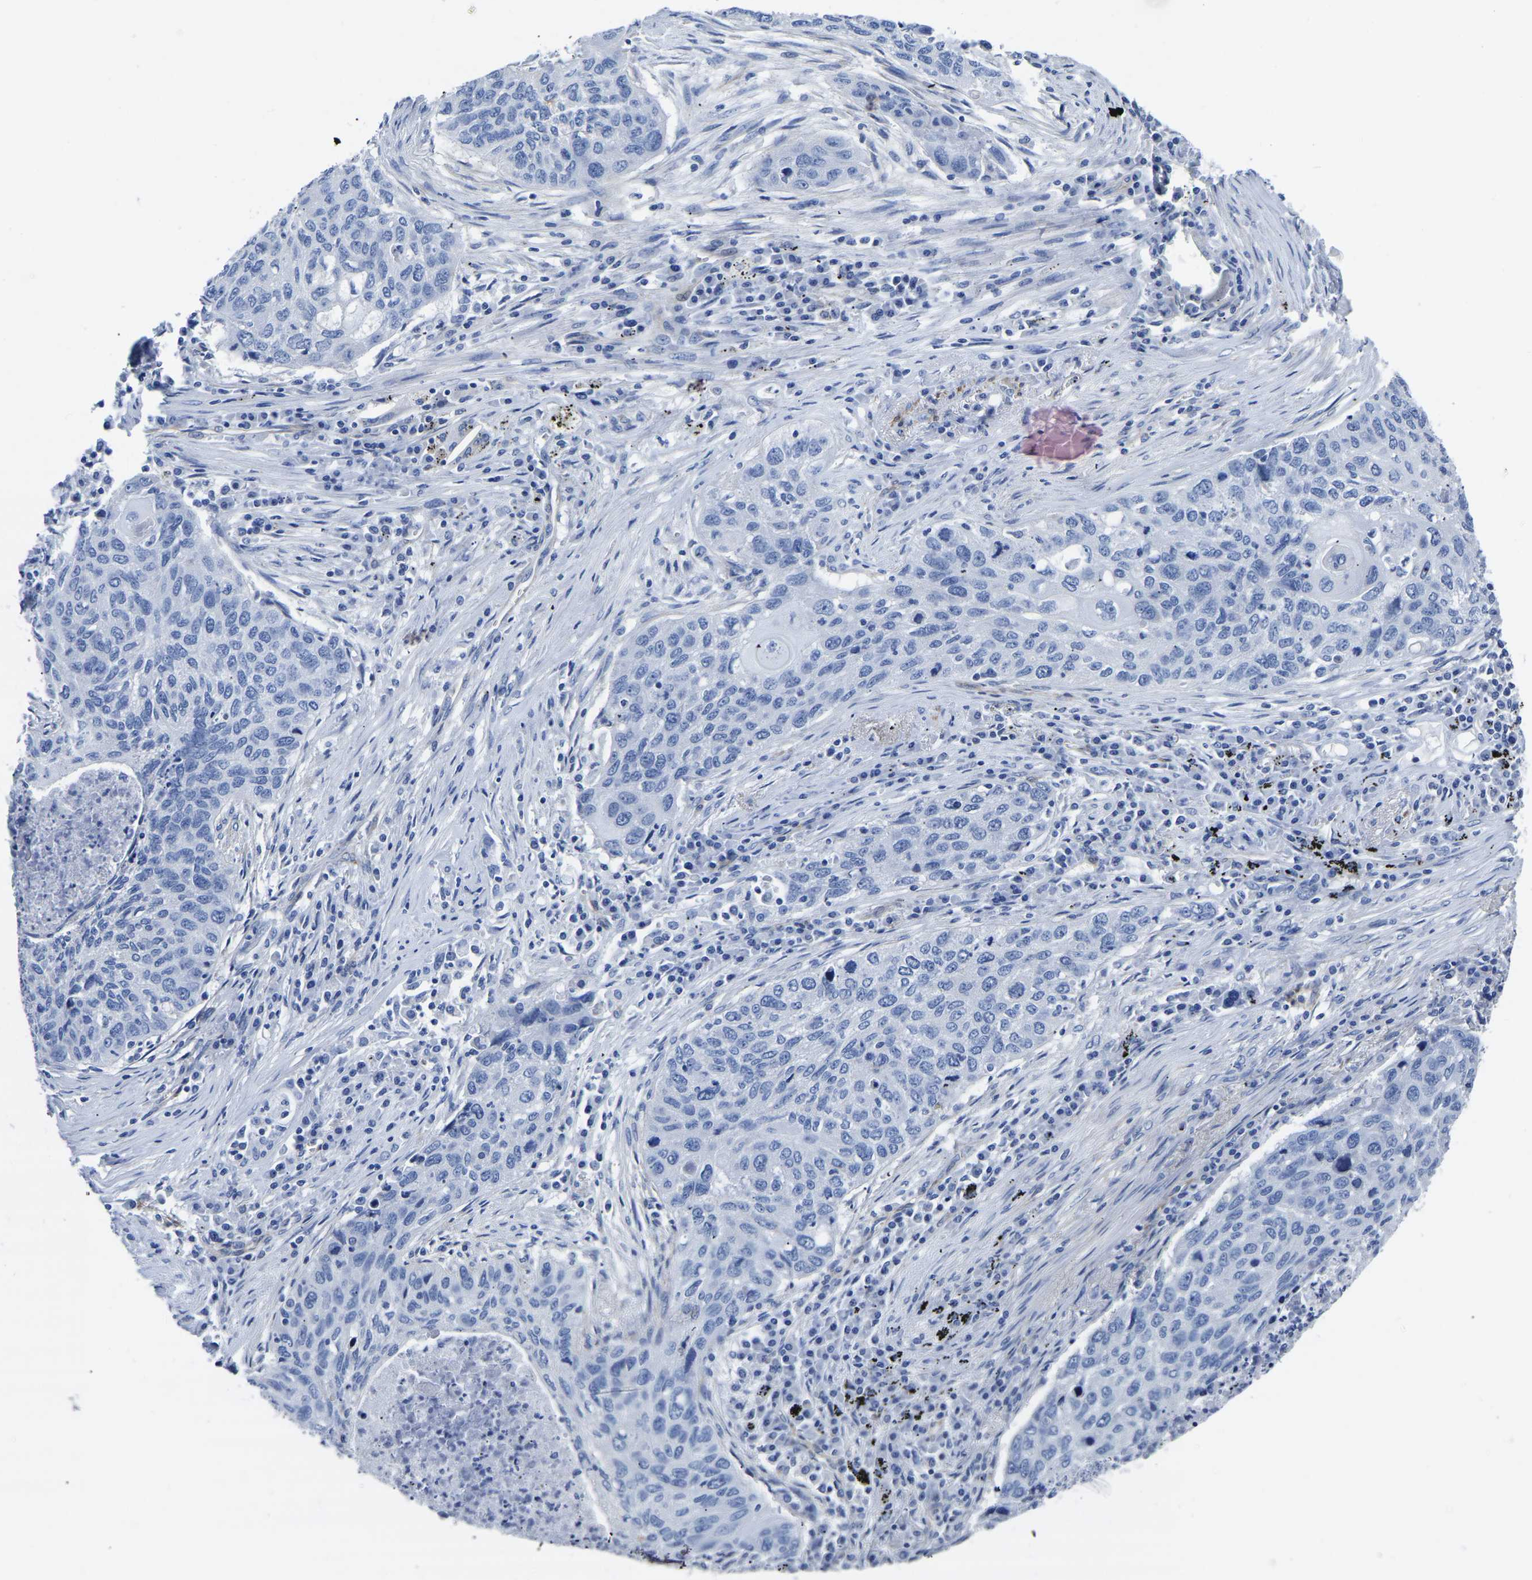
{"staining": {"intensity": "negative", "quantity": "none", "location": "none"}, "tissue": "lung cancer", "cell_type": "Tumor cells", "image_type": "cancer", "snomed": [{"axis": "morphology", "description": "Squamous cell carcinoma, NOS"}, {"axis": "topography", "description": "Lung"}], "caption": "Immunohistochemical staining of human lung cancer displays no significant expression in tumor cells. (DAB immunohistochemistry, high magnification).", "gene": "SLC45A3", "patient": {"sex": "female", "age": 63}}